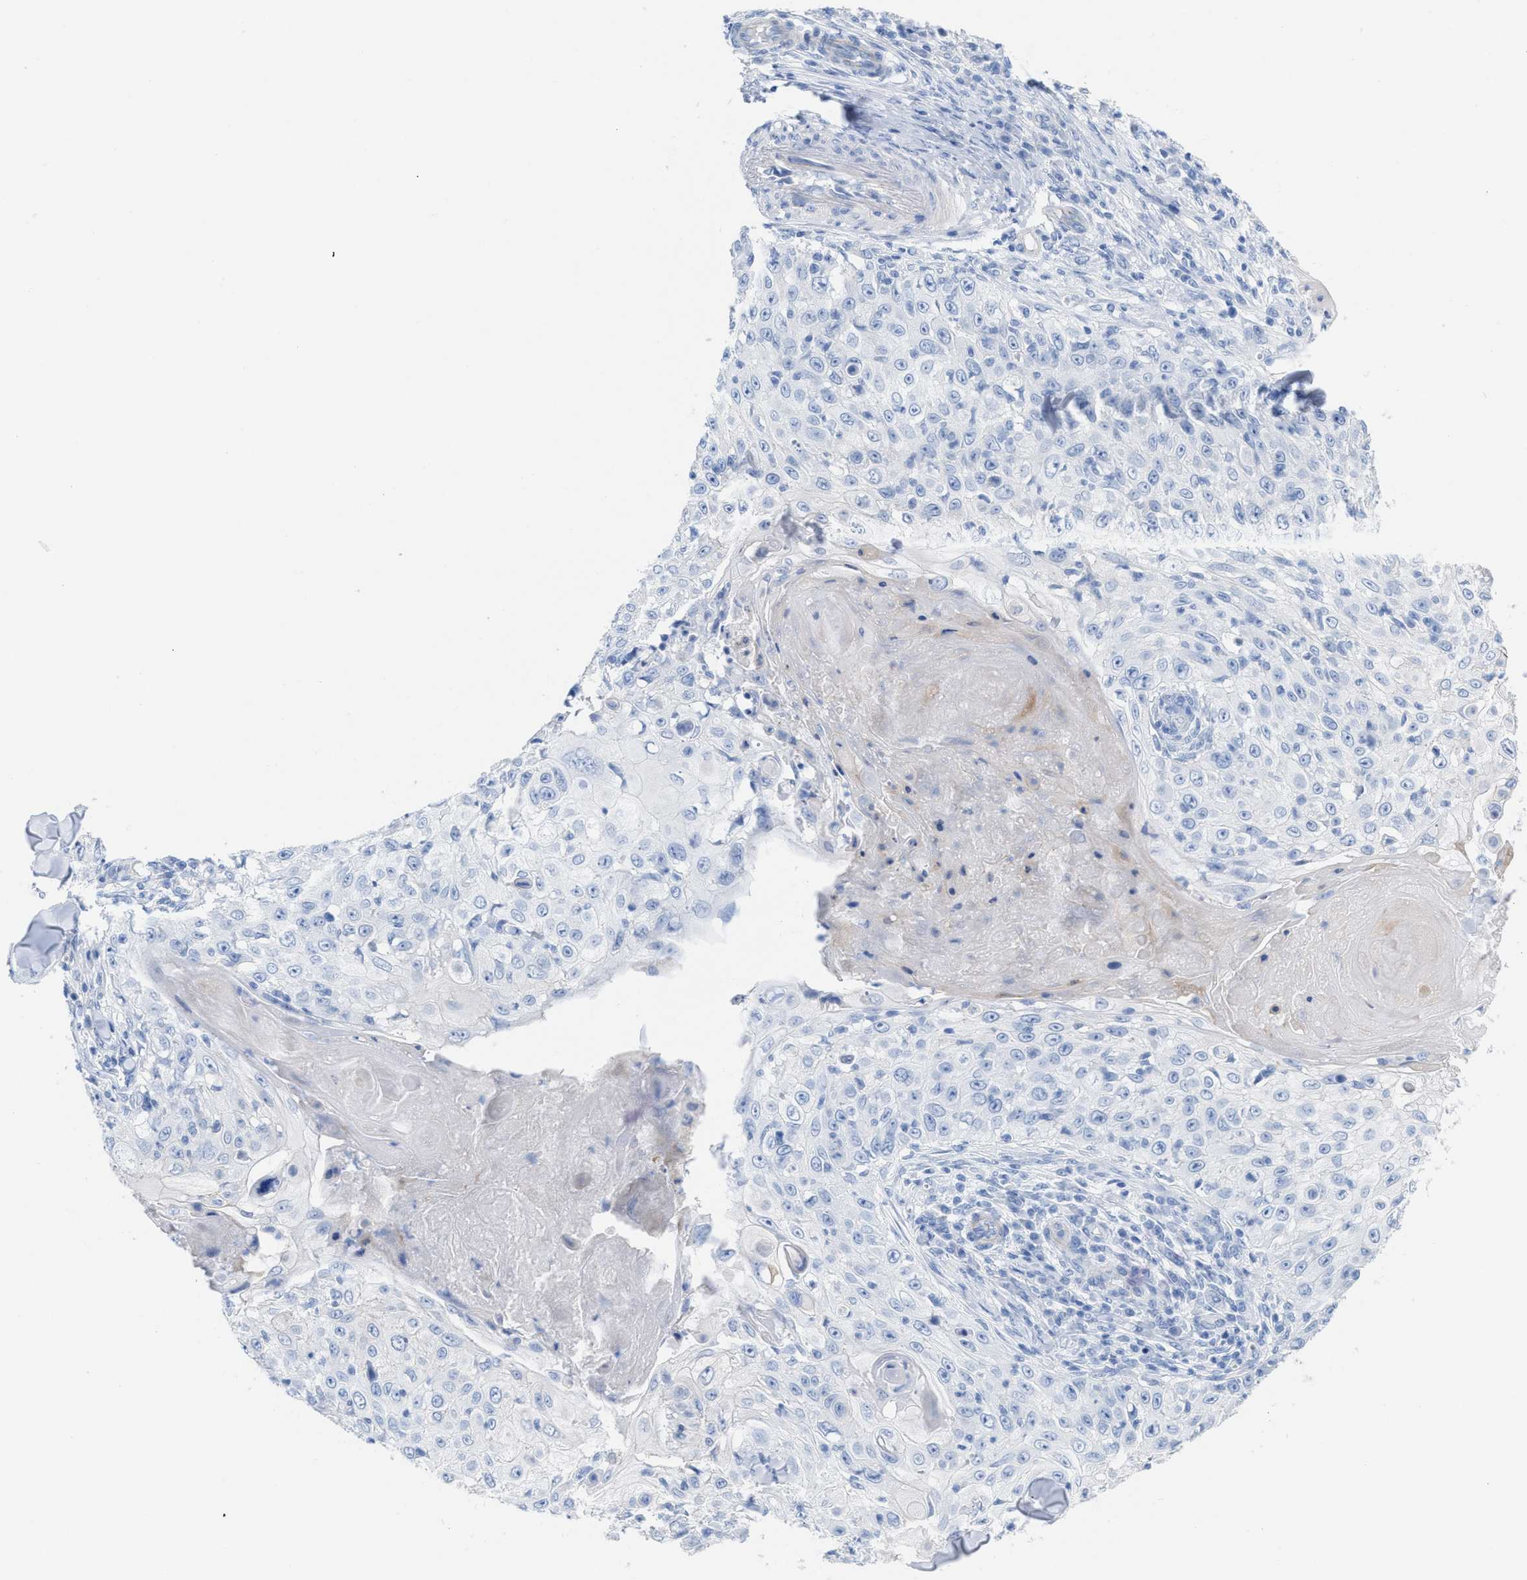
{"staining": {"intensity": "negative", "quantity": "none", "location": "none"}, "tissue": "skin cancer", "cell_type": "Tumor cells", "image_type": "cancer", "snomed": [{"axis": "morphology", "description": "Squamous cell carcinoma, NOS"}, {"axis": "topography", "description": "Skin"}], "caption": "IHC photomicrograph of neoplastic tissue: human skin cancer stained with DAB reveals no significant protein expression in tumor cells.", "gene": "CPA1", "patient": {"sex": "male", "age": 86}}